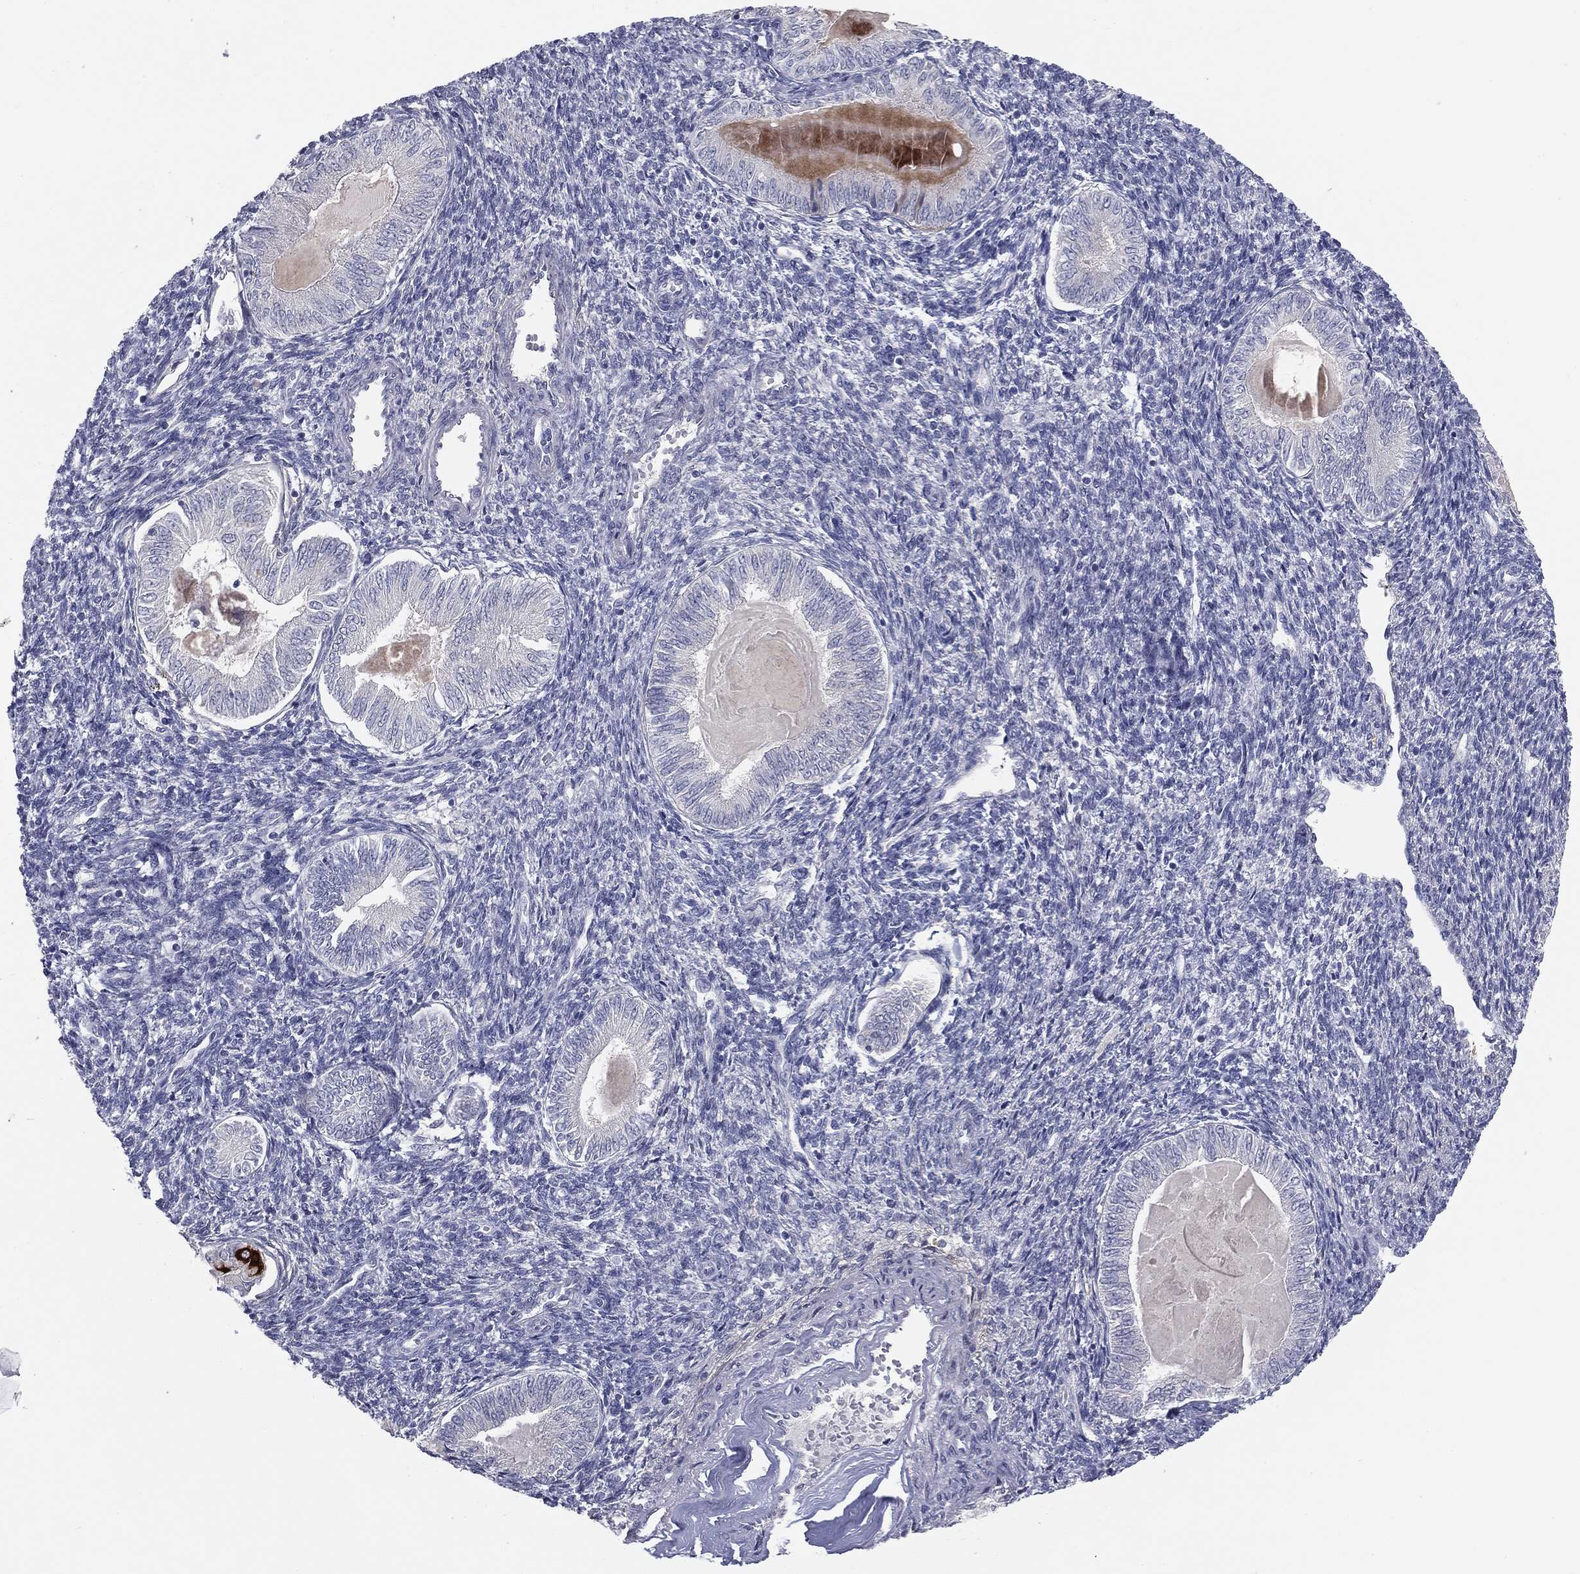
{"staining": {"intensity": "negative", "quantity": "none", "location": "none"}, "tissue": "endometrial cancer", "cell_type": "Tumor cells", "image_type": "cancer", "snomed": [{"axis": "morphology", "description": "Carcinoma, NOS"}, {"axis": "topography", "description": "Uterus"}], "caption": "Photomicrograph shows no significant protein expression in tumor cells of carcinoma (endometrial).", "gene": "KRT5", "patient": {"sex": "female", "age": 76}}